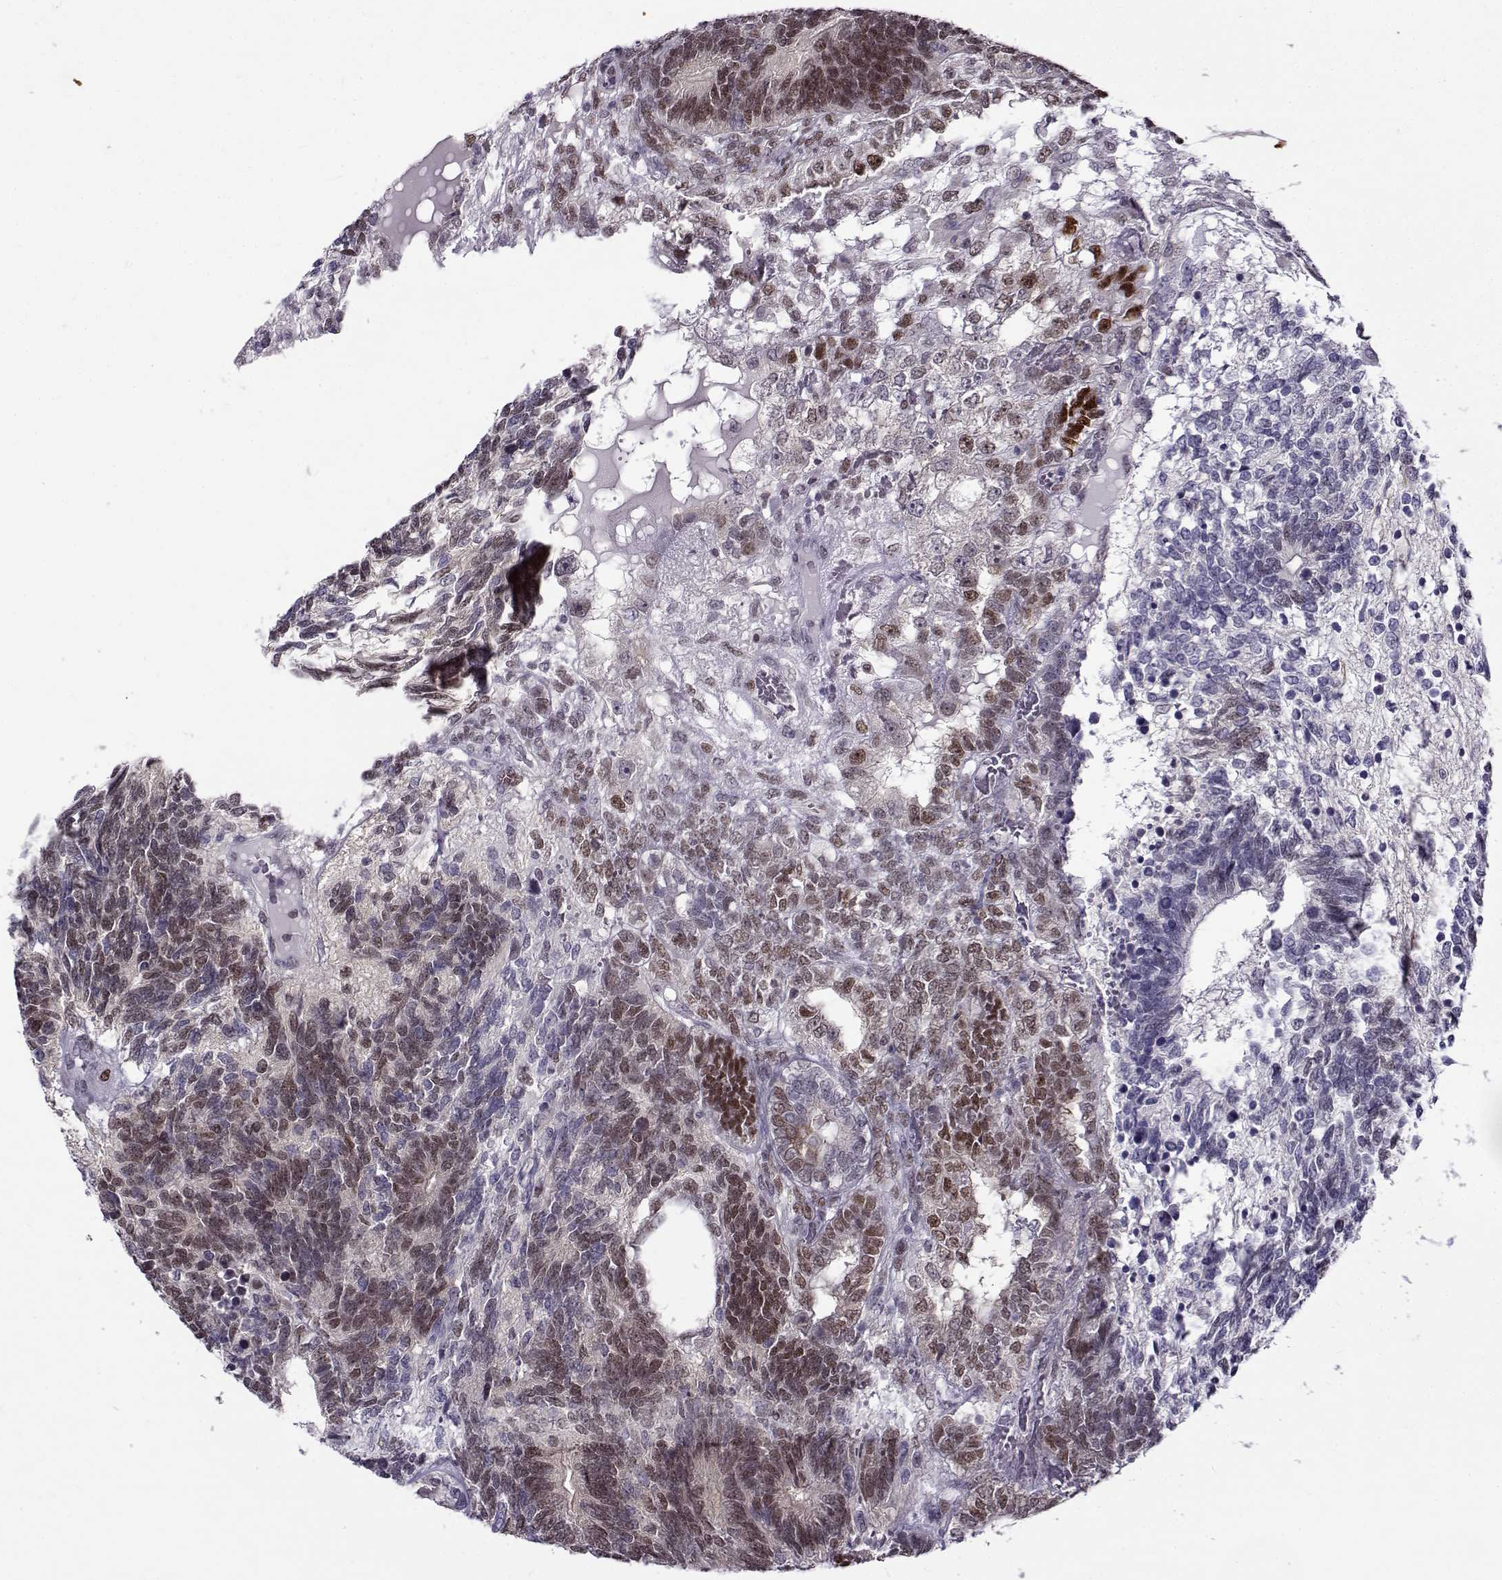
{"staining": {"intensity": "negative", "quantity": "none", "location": "none"}, "tissue": "testis cancer", "cell_type": "Tumor cells", "image_type": "cancer", "snomed": [{"axis": "morphology", "description": "Seminoma, NOS"}, {"axis": "morphology", "description": "Carcinoma, Embryonal, NOS"}, {"axis": "topography", "description": "Testis"}], "caption": "Embryonal carcinoma (testis) was stained to show a protein in brown. There is no significant staining in tumor cells. Nuclei are stained in blue.", "gene": "BACH1", "patient": {"sex": "male", "age": 41}}